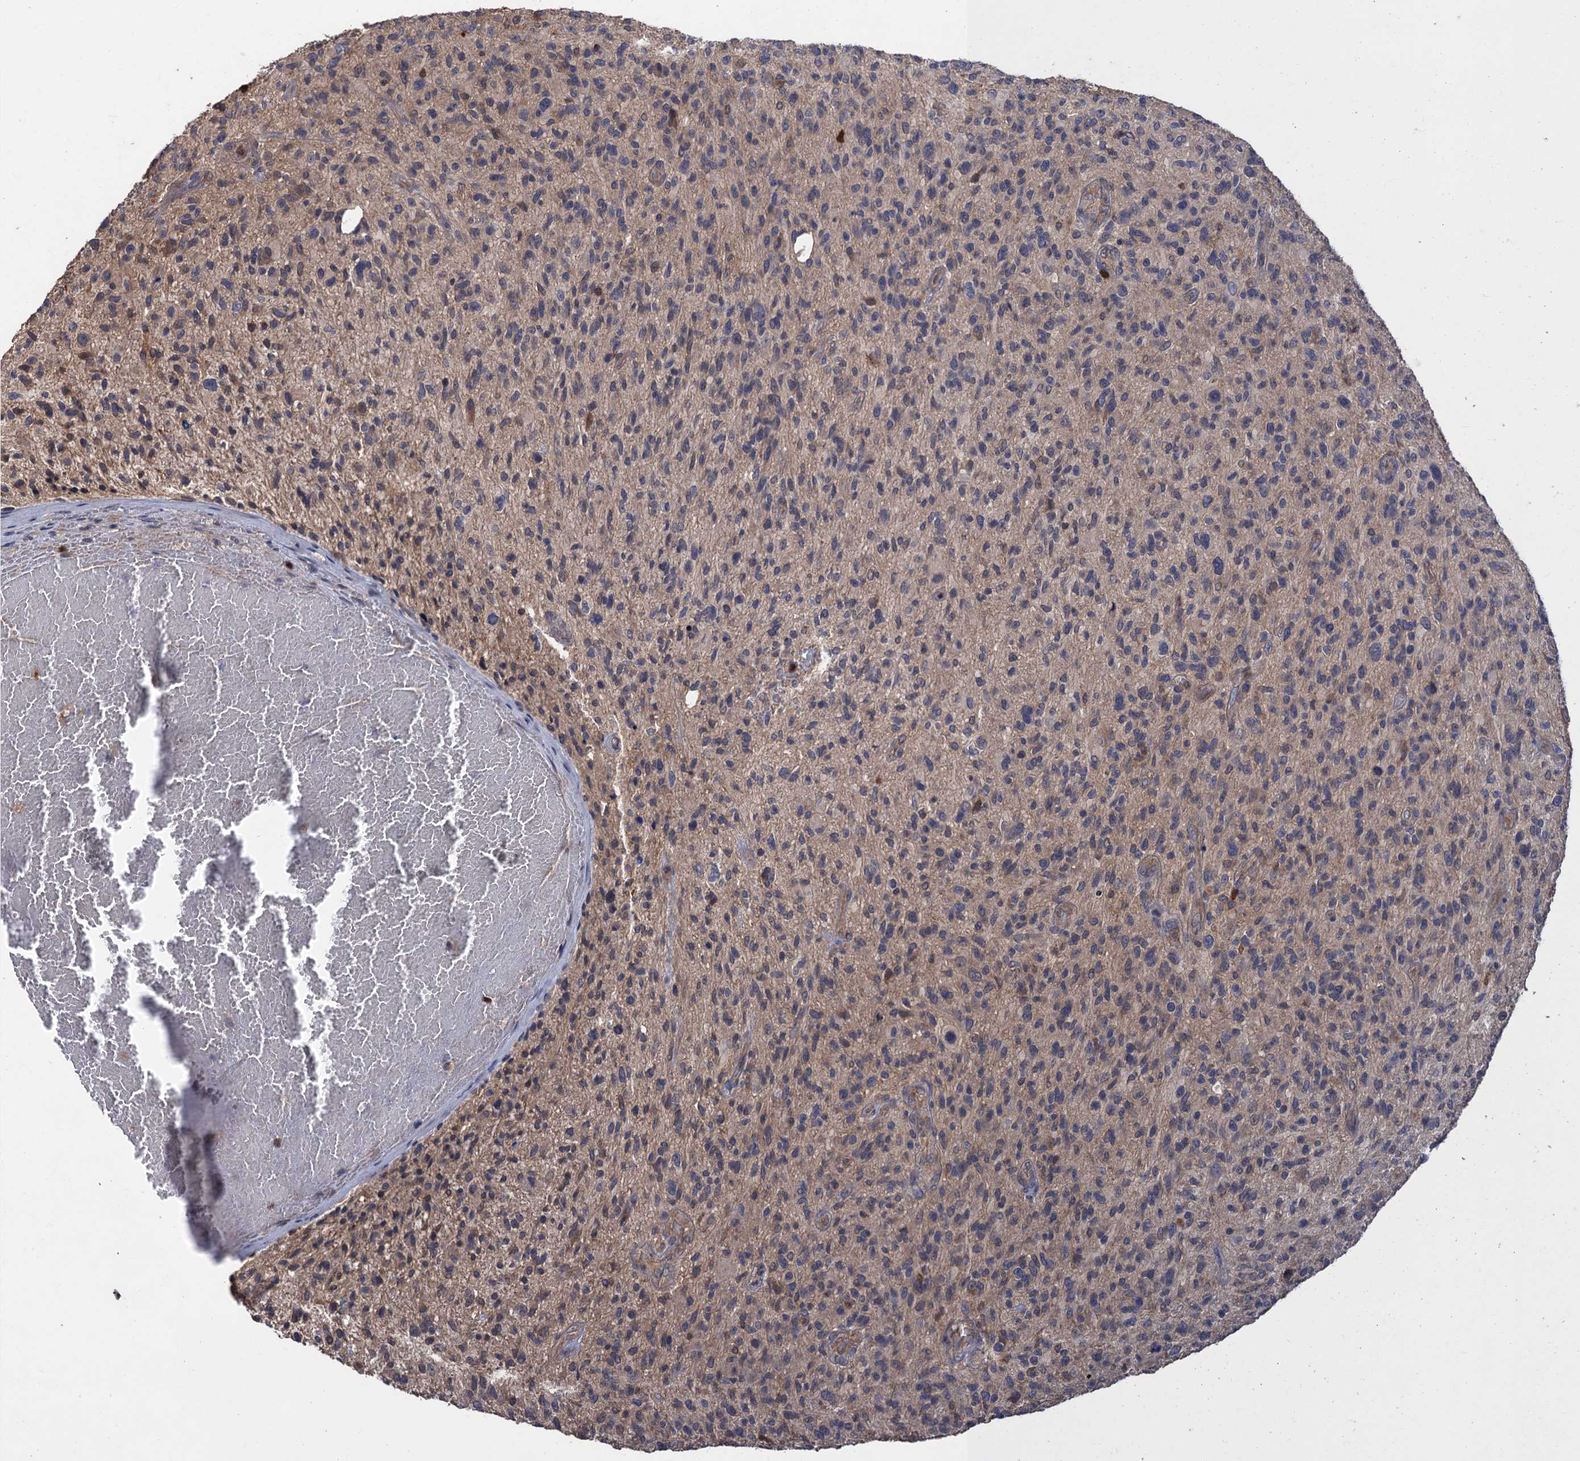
{"staining": {"intensity": "weak", "quantity": "25%-75%", "location": "cytoplasmic/membranous"}, "tissue": "glioma", "cell_type": "Tumor cells", "image_type": "cancer", "snomed": [{"axis": "morphology", "description": "Glioma, malignant, High grade"}, {"axis": "topography", "description": "Brain"}], "caption": "Immunohistochemistry (DAB) staining of human malignant high-grade glioma demonstrates weak cytoplasmic/membranous protein expression in approximately 25%-75% of tumor cells.", "gene": "DGKA", "patient": {"sex": "male", "age": 47}}